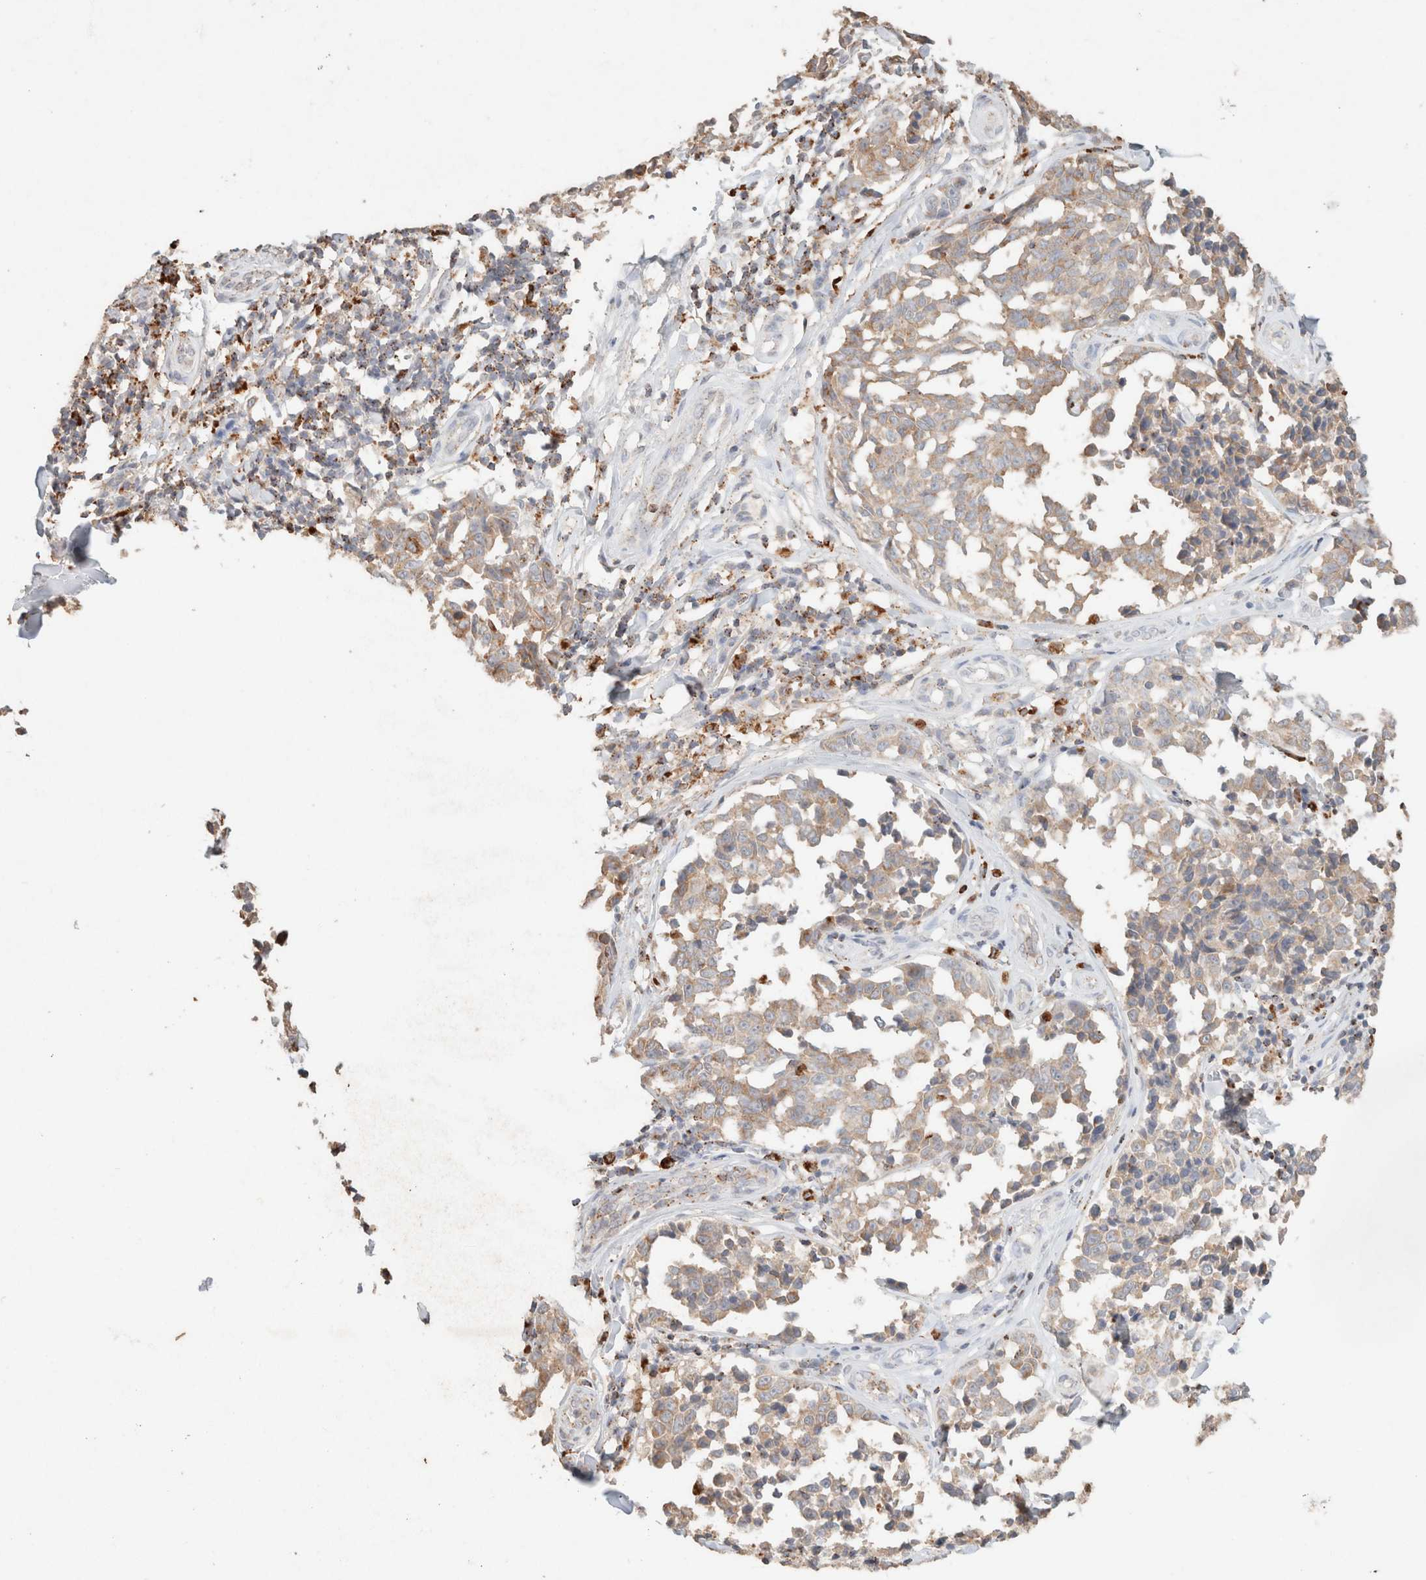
{"staining": {"intensity": "weak", "quantity": ">75%", "location": "cytoplasmic/membranous"}, "tissue": "melanoma", "cell_type": "Tumor cells", "image_type": "cancer", "snomed": [{"axis": "morphology", "description": "Malignant melanoma, NOS"}, {"axis": "topography", "description": "Skin"}], "caption": "DAB (3,3'-diaminobenzidine) immunohistochemical staining of melanoma displays weak cytoplasmic/membranous protein expression in about >75% of tumor cells. (DAB IHC with brightfield microscopy, high magnification).", "gene": "CTSC", "patient": {"sex": "female", "age": 64}}